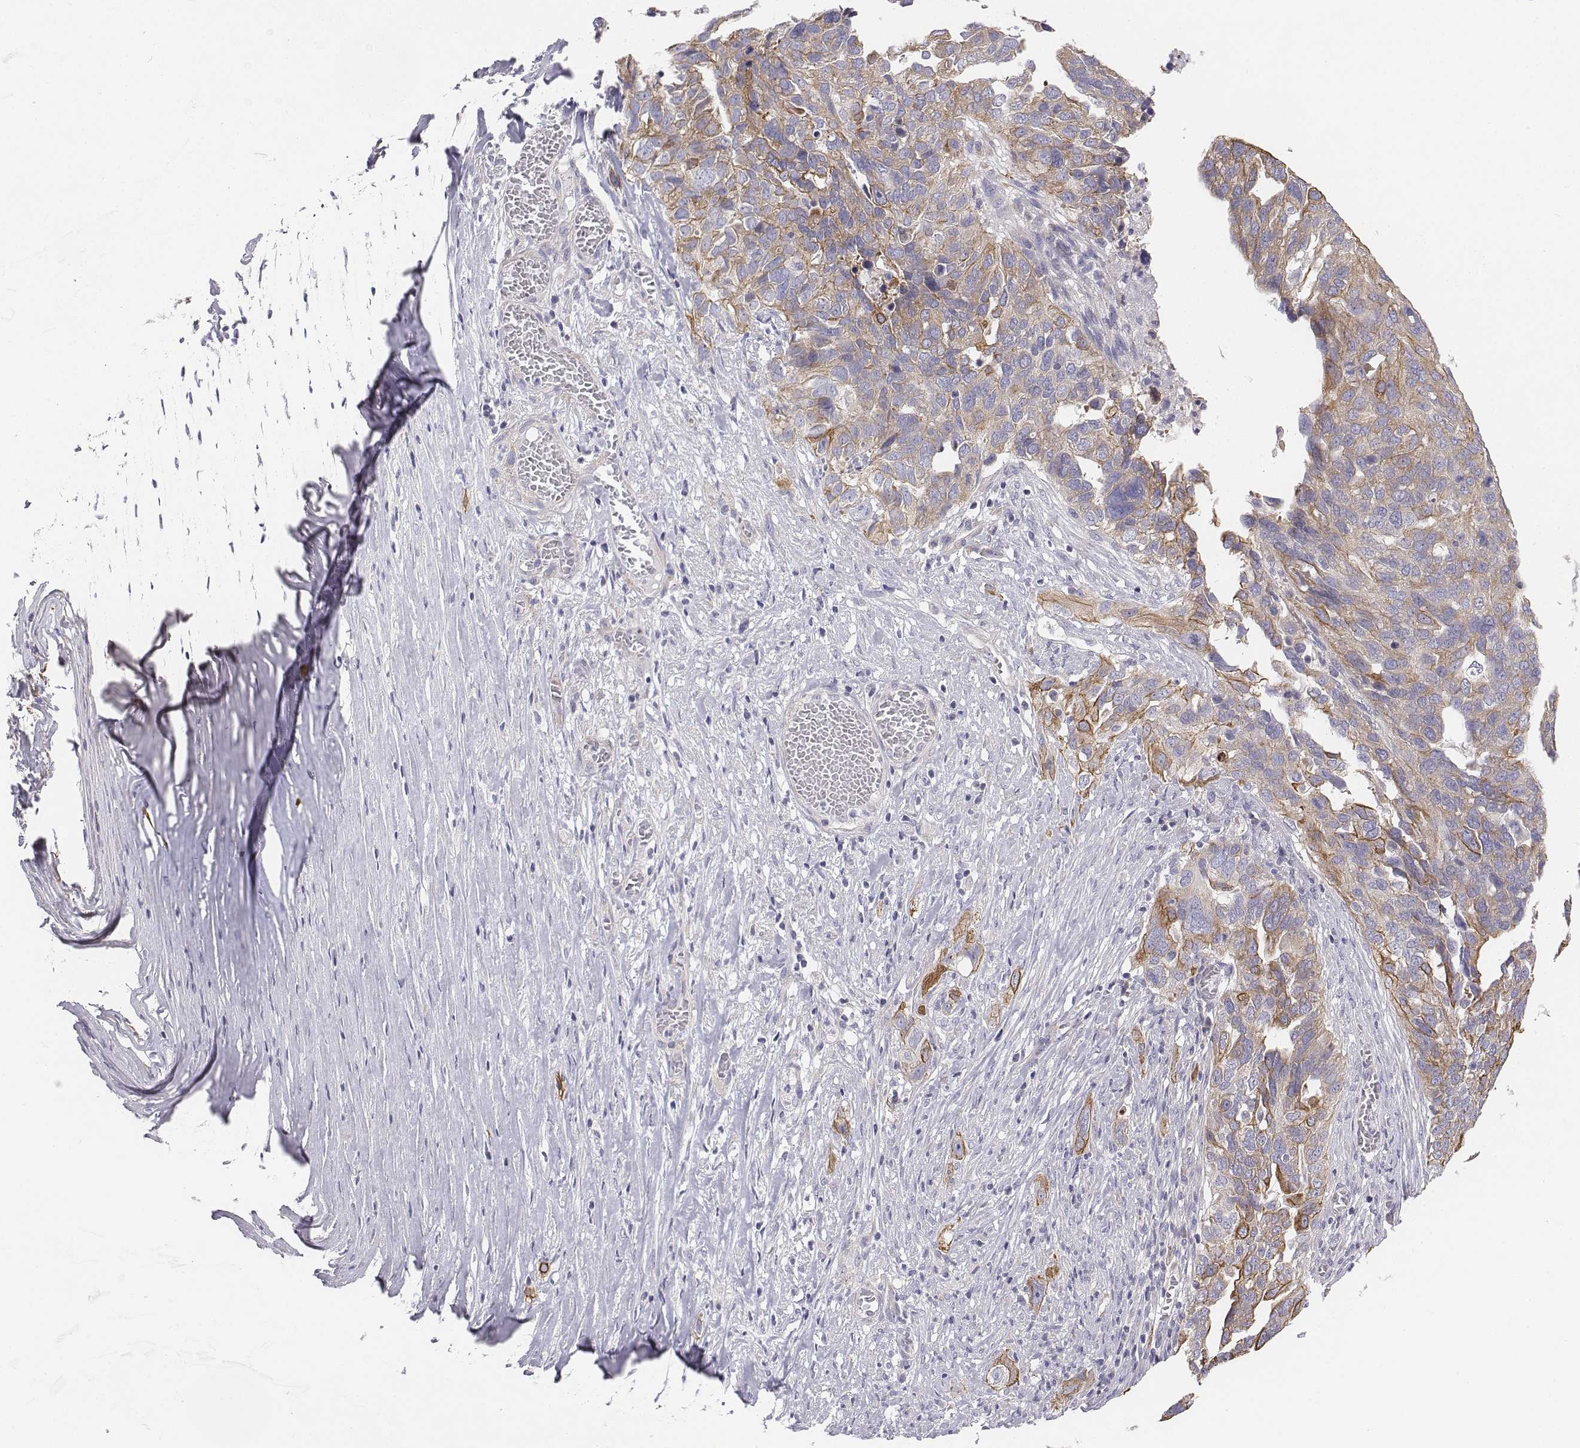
{"staining": {"intensity": "moderate", "quantity": "<25%", "location": "cytoplasmic/membranous"}, "tissue": "ovarian cancer", "cell_type": "Tumor cells", "image_type": "cancer", "snomed": [{"axis": "morphology", "description": "Carcinoma, endometroid"}, {"axis": "topography", "description": "Soft tissue"}, {"axis": "topography", "description": "Ovary"}], "caption": "An immunohistochemistry (IHC) image of tumor tissue is shown. Protein staining in brown highlights moderate cytoplasmic/membranous positivity in ovarian cancer (endometroid carcinoma) within tumor cells.", "gene": "CHST14", "patient": {"sex": "female", "age": 52}}